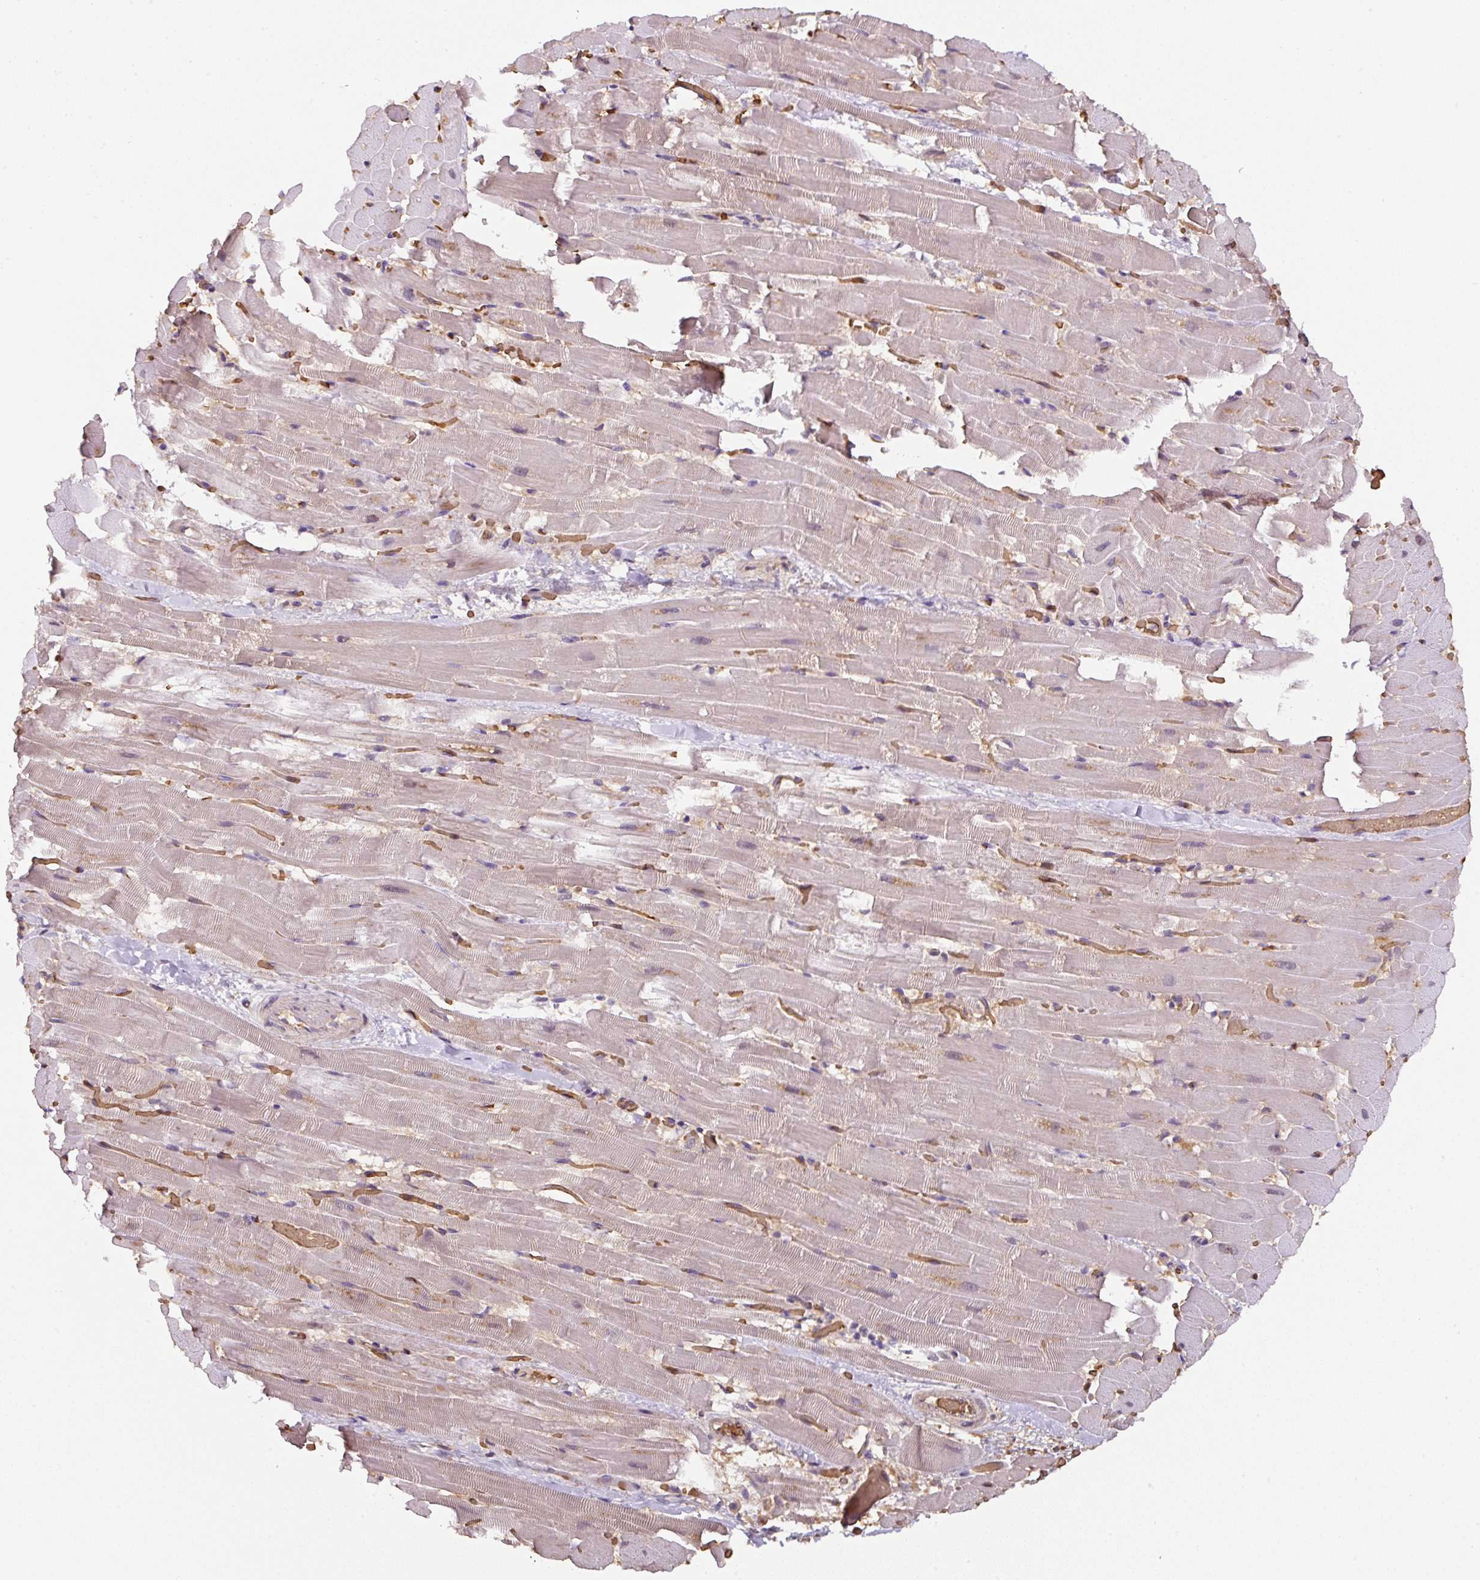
{"staining": {"intensity": "negative", "quantity": "none", "location": "none"}, "tissue": "heart muscle", "cell_type": "Cardiomyocytes", "image_type": "normal", "snomed": [{"axis": "morphology", "description": "Normal tissue, NOS"}, {"axis": "topography", "description": "Heart"}], "caption": "Cardiomyocytes show no significant expression in unremarkable heart muscle.", "gene": "ST13", "patient": {"sex": "male", "age": 37}}